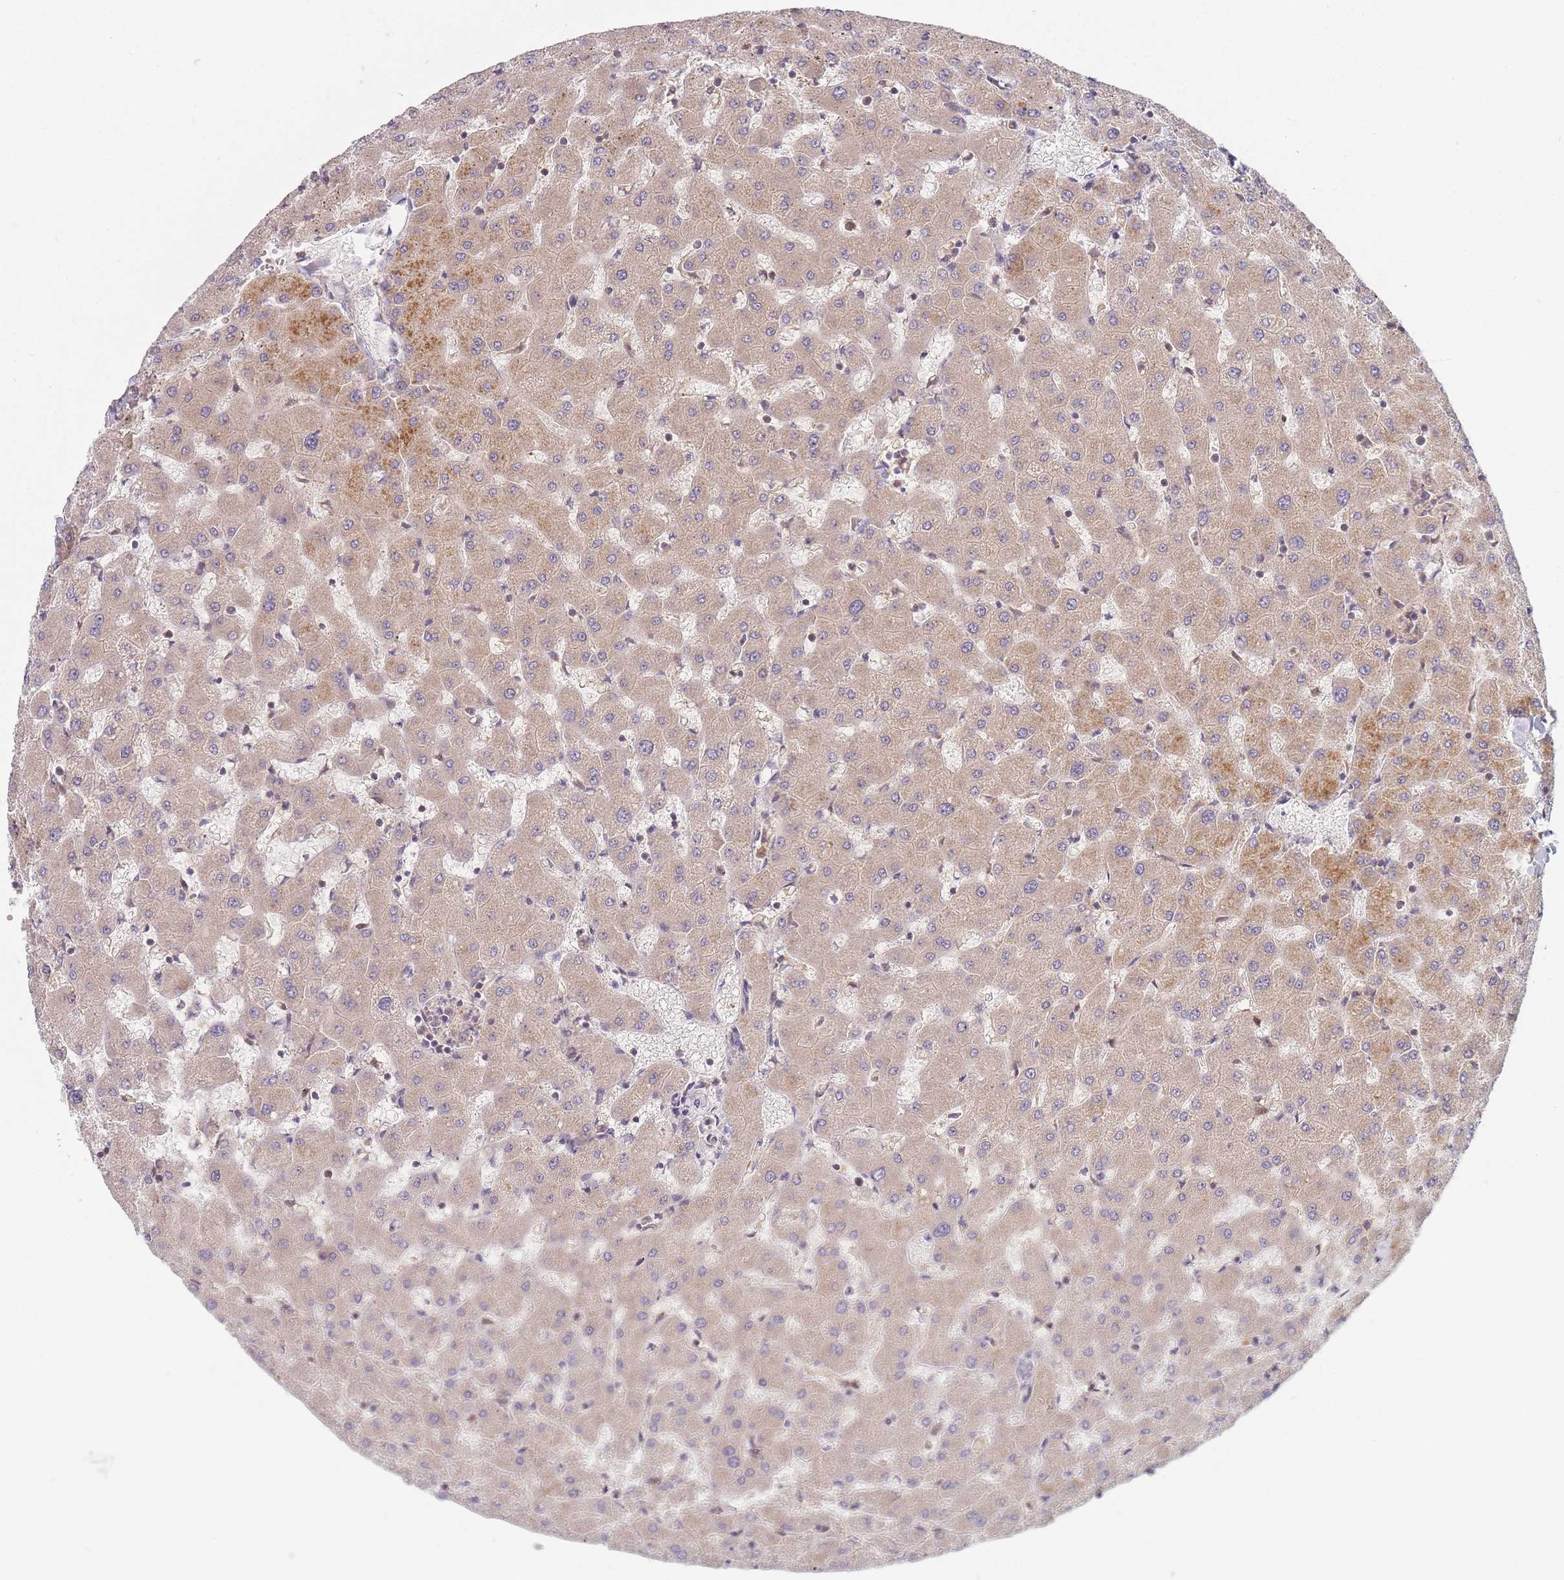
{"staining": {"intensity": "weak", "quantity": "<25%", "location": "cytoplasmic/membranous"}, "tissue": "liver", "cell_type": "Cholangiocytes", "image_type": "normal", "snomed": [{"axis": "morphology", "description": "Normal tissue, NOS"}, {"axis": "topography", "description": "Liver"}], "caption": "Normal liver was stained to show a protein in brown. There is no significant staining in cholangiocytes. The staining was performed using DAB to visualize the protein expression in brown, while the nuclei were stained in blue with hematoxylin (Magnification: 20x).", "gene": "FAM153A", "patient": {"sex": "female", "age": 63}}